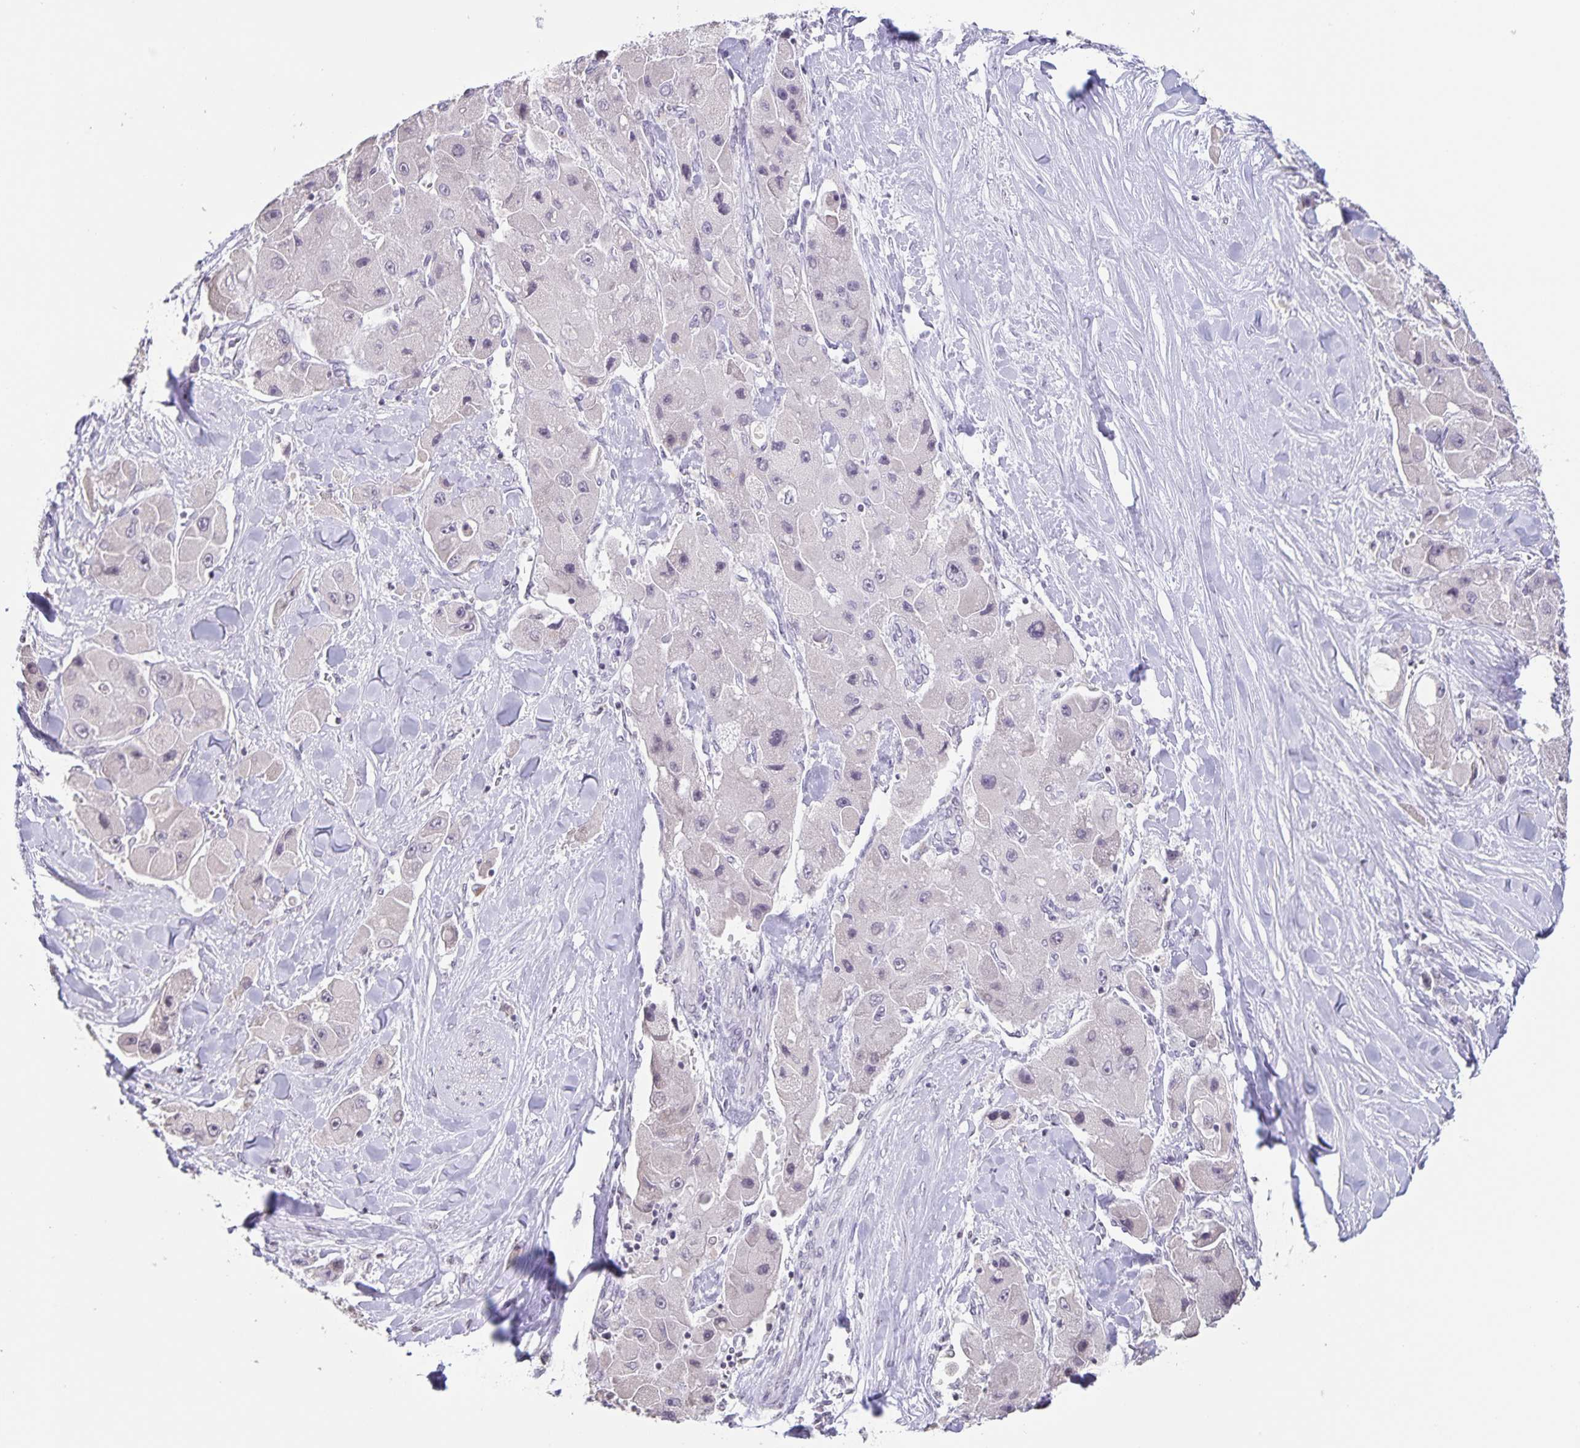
{"staining": {"intensity": "negative", "quantity": "none", "location": "none"}, "tissue": "liver cancer", "cell_type": "Tumor cells", "image_type": "cancer", "snomed": [{"axis": "morphology", "description": "Carcinoma, Hepatocellular, NOS"}, {"axis": "topography", "description": "Liver"}], "caption": "High power microscopy micrograph of an immunohistochemistry (IHC) photomicrograph of liver cancer, revealing no significant positivity in tumor cells.", "gene": "AQP4", "patient": {"sex": "male", "age": 24}}